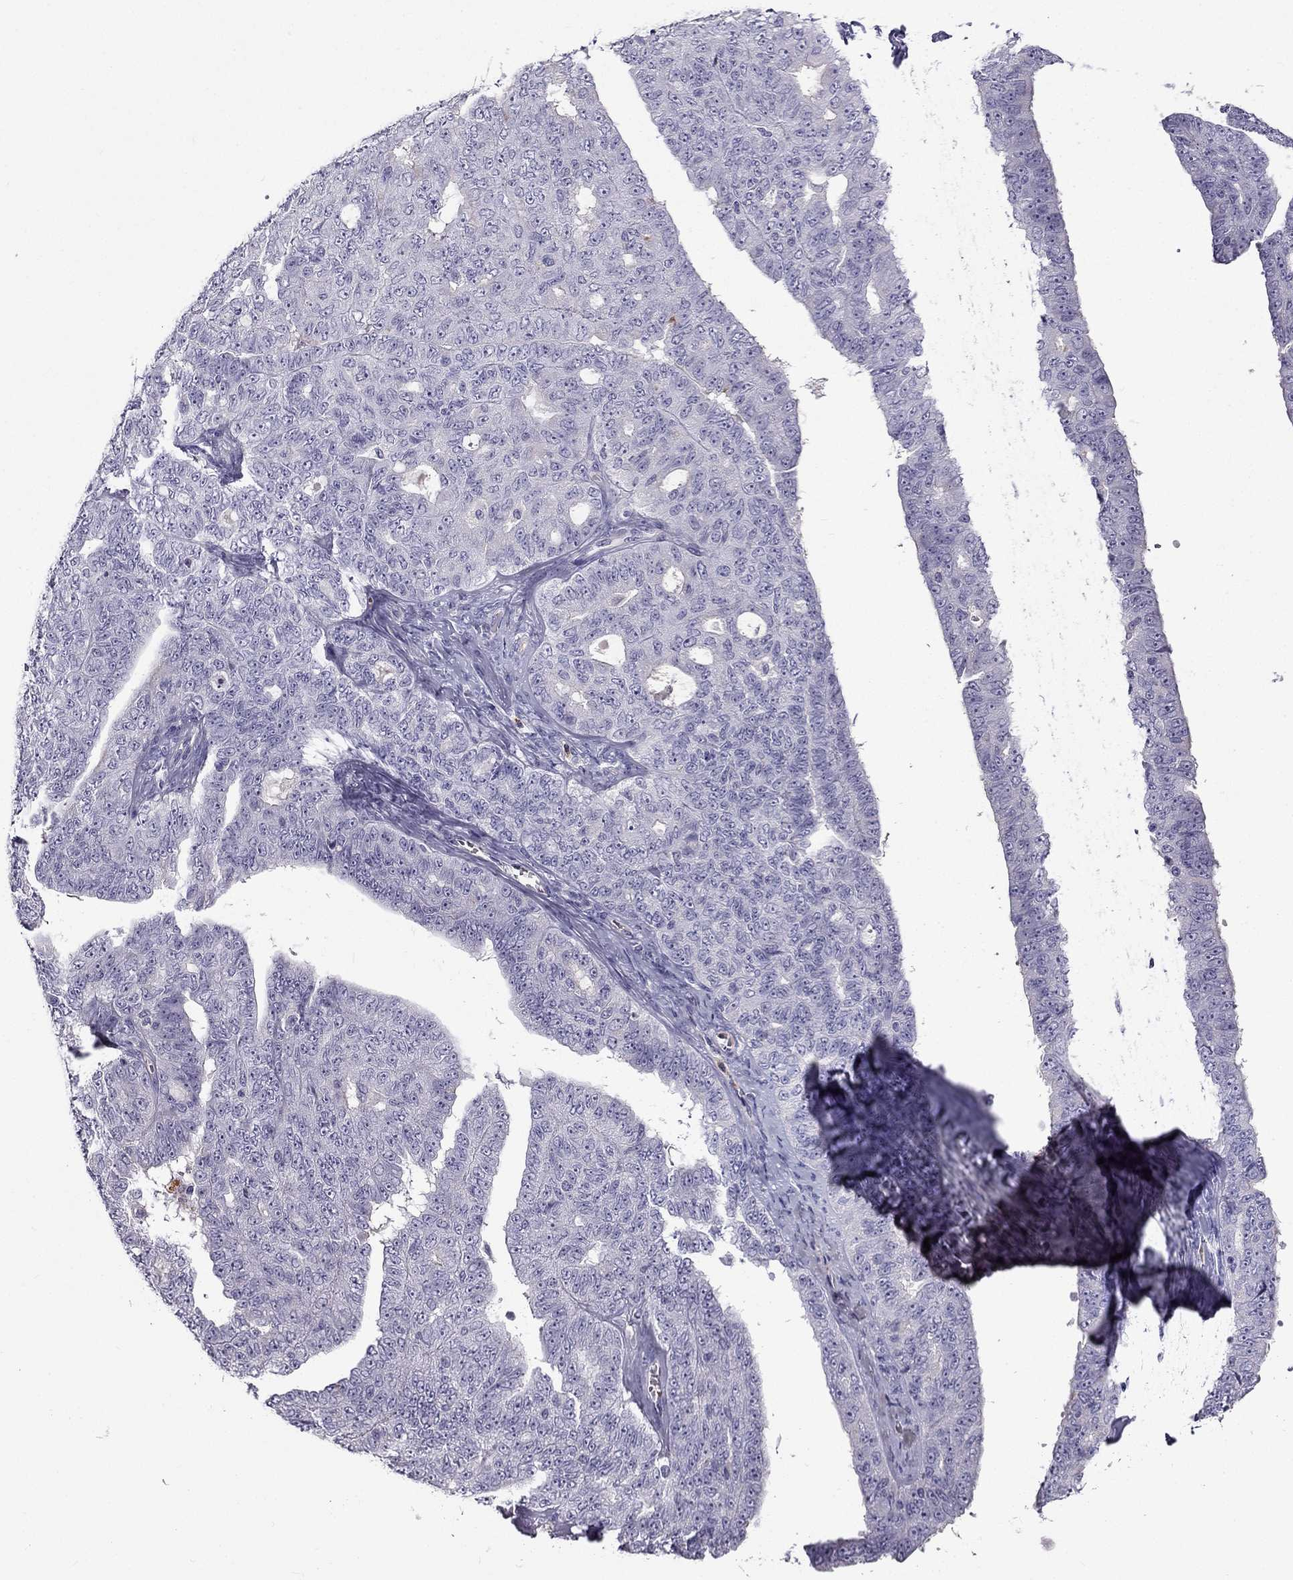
{"staining": {"intensity": "negative", "quantity": "none", "location": "none"}, "tissue": "ovarian cancer", "cell_type": "Tumor cells", "image_type": "cancer", "snomed": [{"axis": "morphology", "description": "Cystadenocarcinoma, serous, NOS"}, {"axis": "topography", "description": "Ovary"}], "caption": "The histopathology image displays no staining of tumor cells in ovarian serous cystadenocarcinoma. (DAB IHC, high magnification).", "gene": "STOML3", "patient": {"sex": "female", "age": 71}}